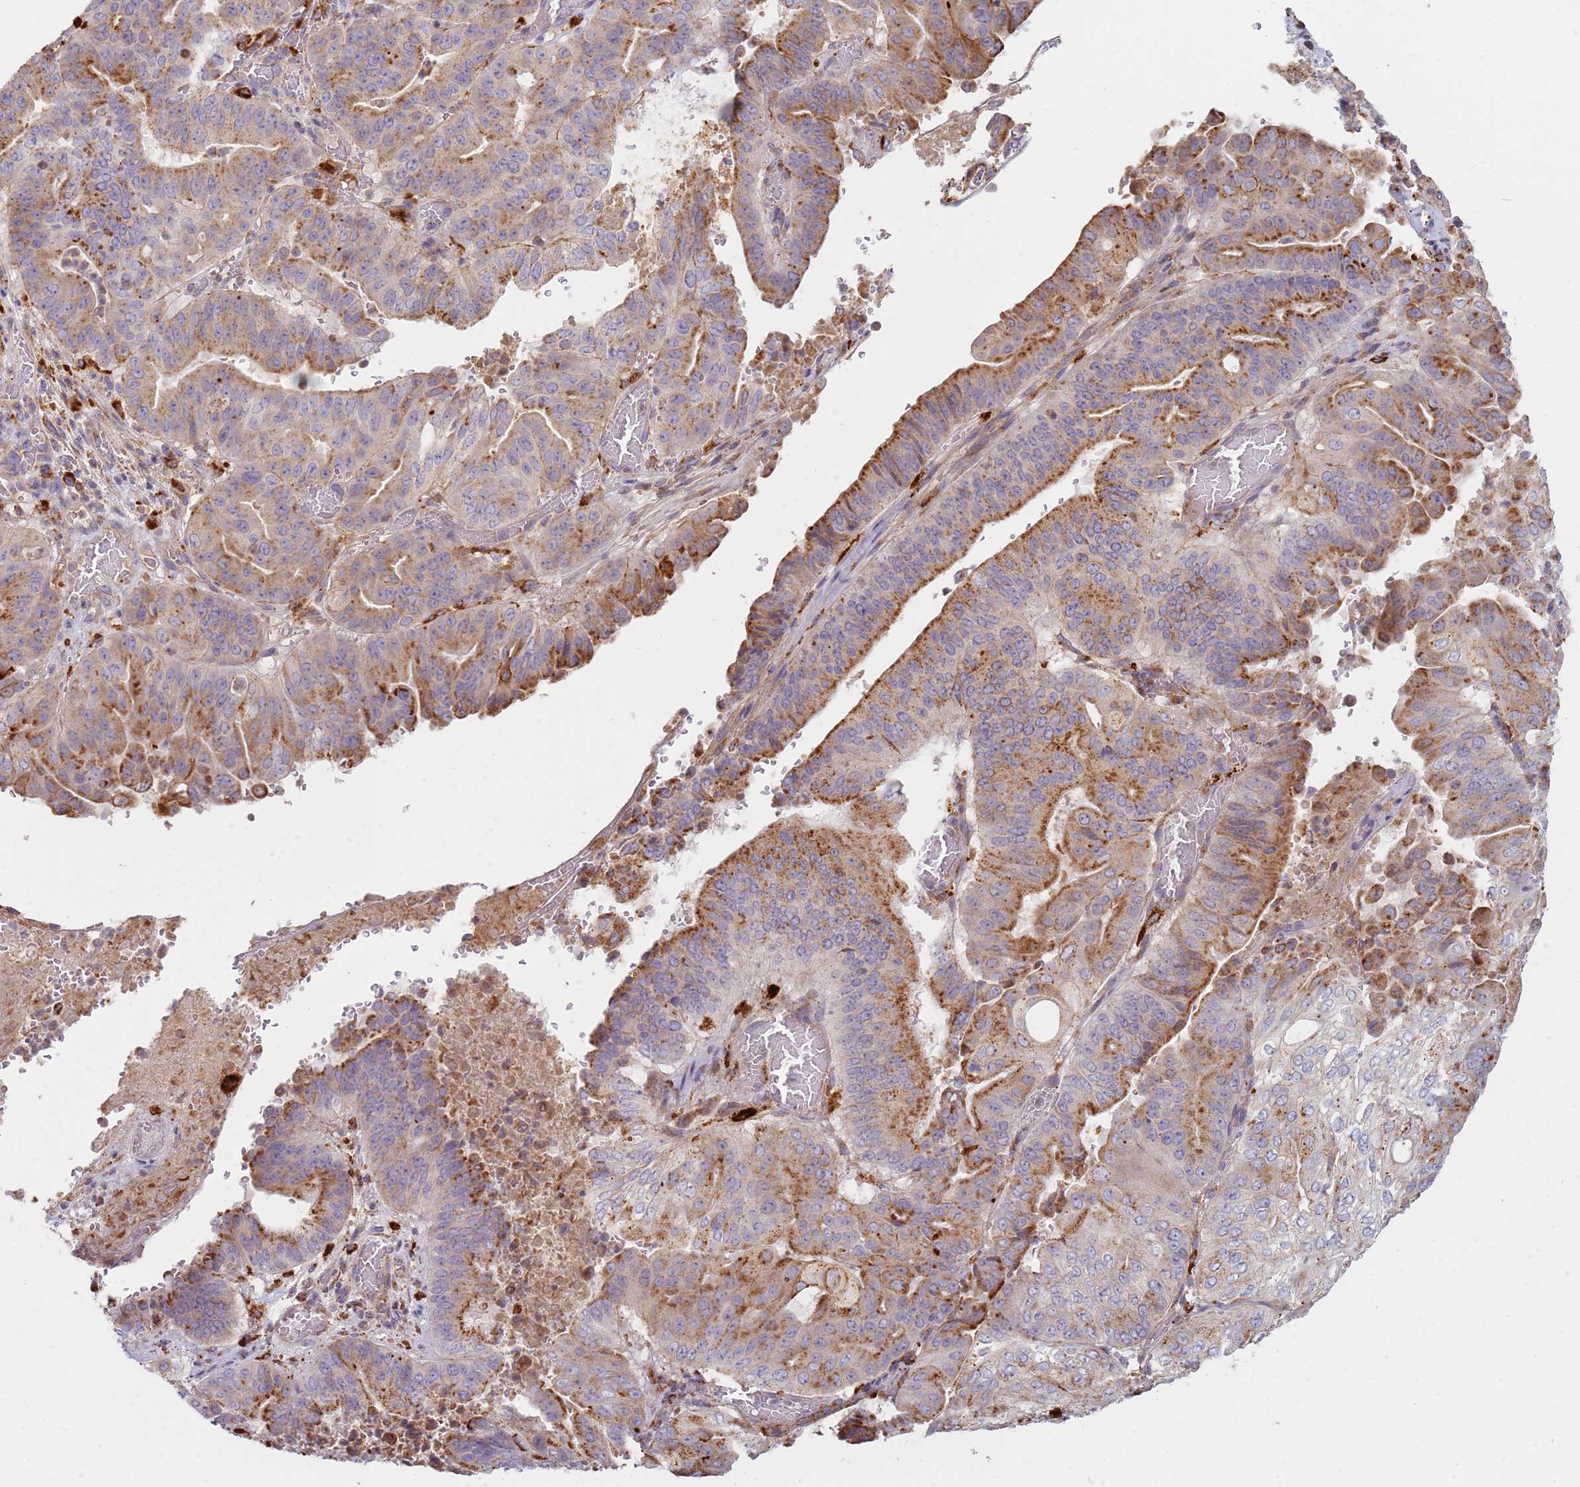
{"staining": {"intensity": "moderate", "quantity": "25%-75%", "location": "cytoplasmic/membranous"}, "tissue": "pancreatic cancer", "cell_type": "Tumor cells", "image_type": "cancer", "snomed": [{"axis": "morphology", "description": "Adenocarcinoma, NOS"}, {"axis": "topography", "description": "Pancreas"}], "caption": "Pancreatic adenocarcinoma stained with a brown dye exhibits moderate cytoplasmic/membranous positive staining in about 25%-75% of tumor cells.", "gene": "TMEM229B", "patient": {"sex": "female", "age": 77}}